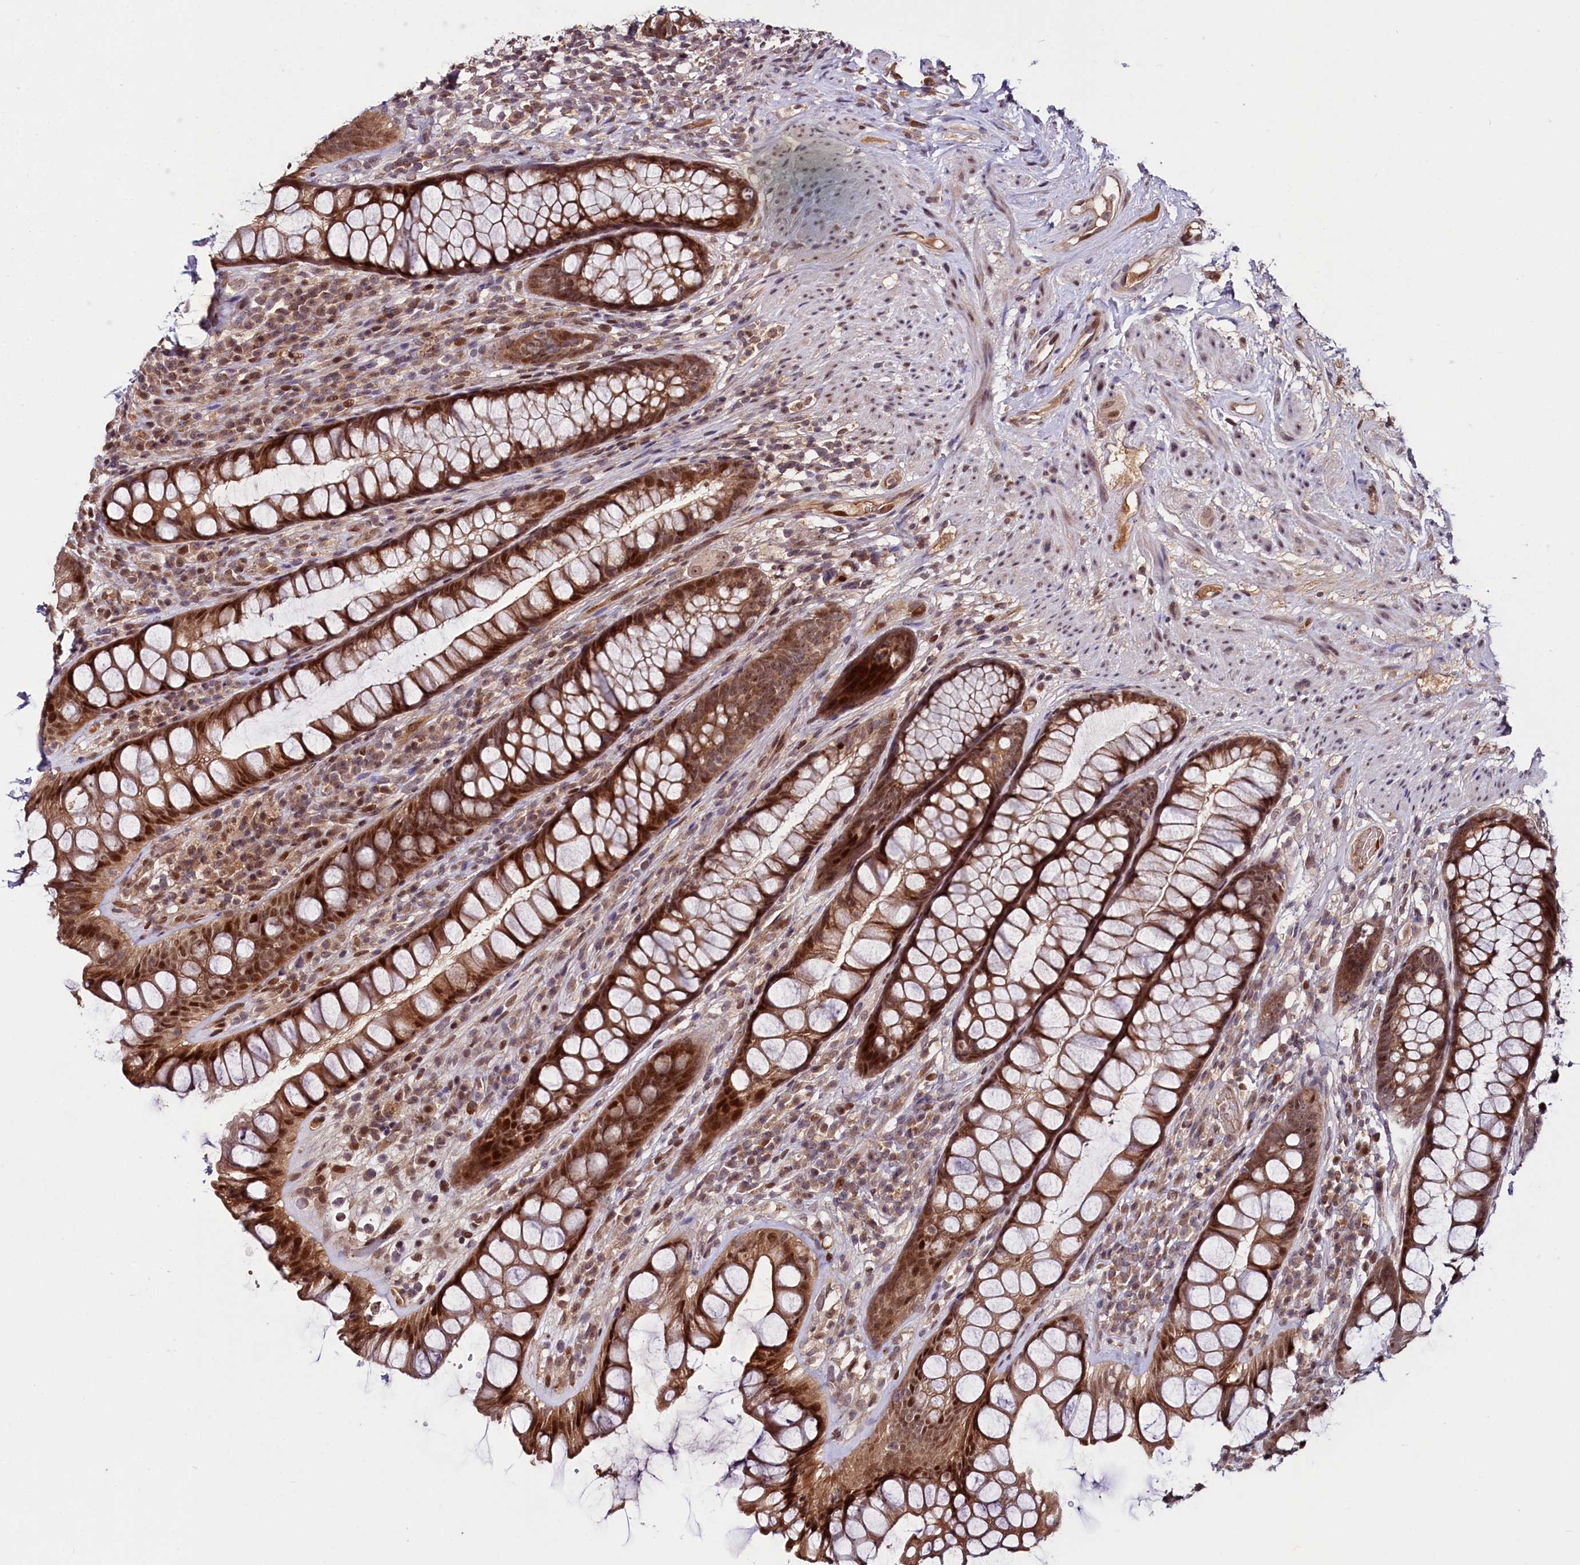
{"staining": {"intensity": "strong", "quantity": ">75%", "location": "cytoplasmic/membranous,nuclear"}, "tissue": "rectum", "cell_type": "Glandular cells", "image_type": "normal", "snomed": [{"axis": "morphology", "description": "Normal tissue, NOS"}, {"axis": "topography", "description": "Rectum"}], "caption": "Protein analysis of unremarkable rectum shows strong cytoplasmic/membranous,nuclear expression in about >75% of glandular cells. Using DAB (brown) and hematoxylin (blue) stains, captured at high magnification using brightfield microscopy.", "gene": "N4BP2L1", "patient": {"sex": "male", "age": 74}}